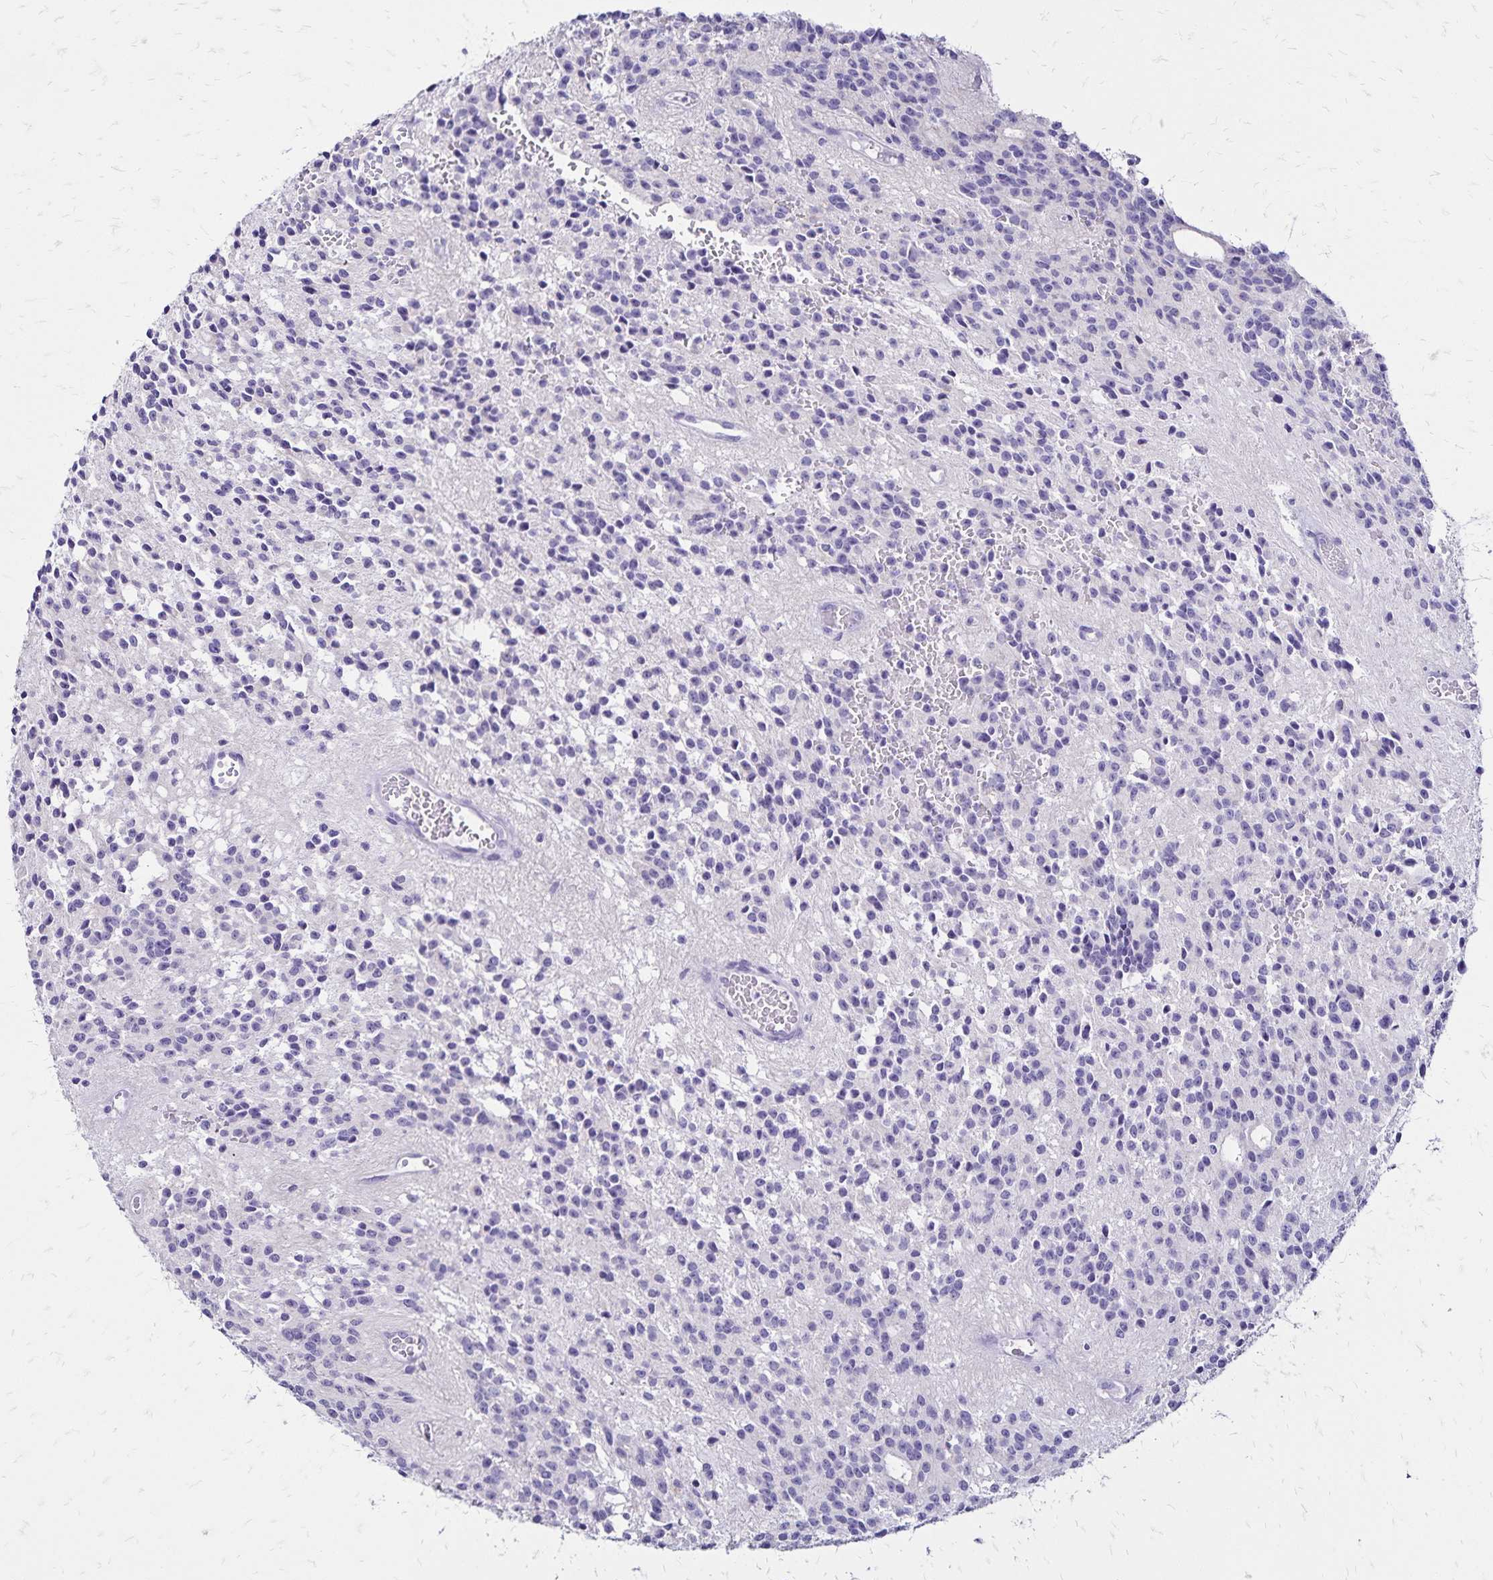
{"staining": {"intensity": "negative", "quantity": "none", "location": "none"}, "tissue": "glioma", "cell_type": "Tumor cells", "image_type": "cancer", "snomed": [{"axis": "morphology", "description": "Glioma, malignant, Low grade"}, {"axis": "topography", "description": "Brain"}], "caption": "Human low-grade glioma (malignant) stained for a protein using IHC shows no staining in tumor cells.", "gene": "LIN28B", "patient": {"sex": "male", "age": 31}}